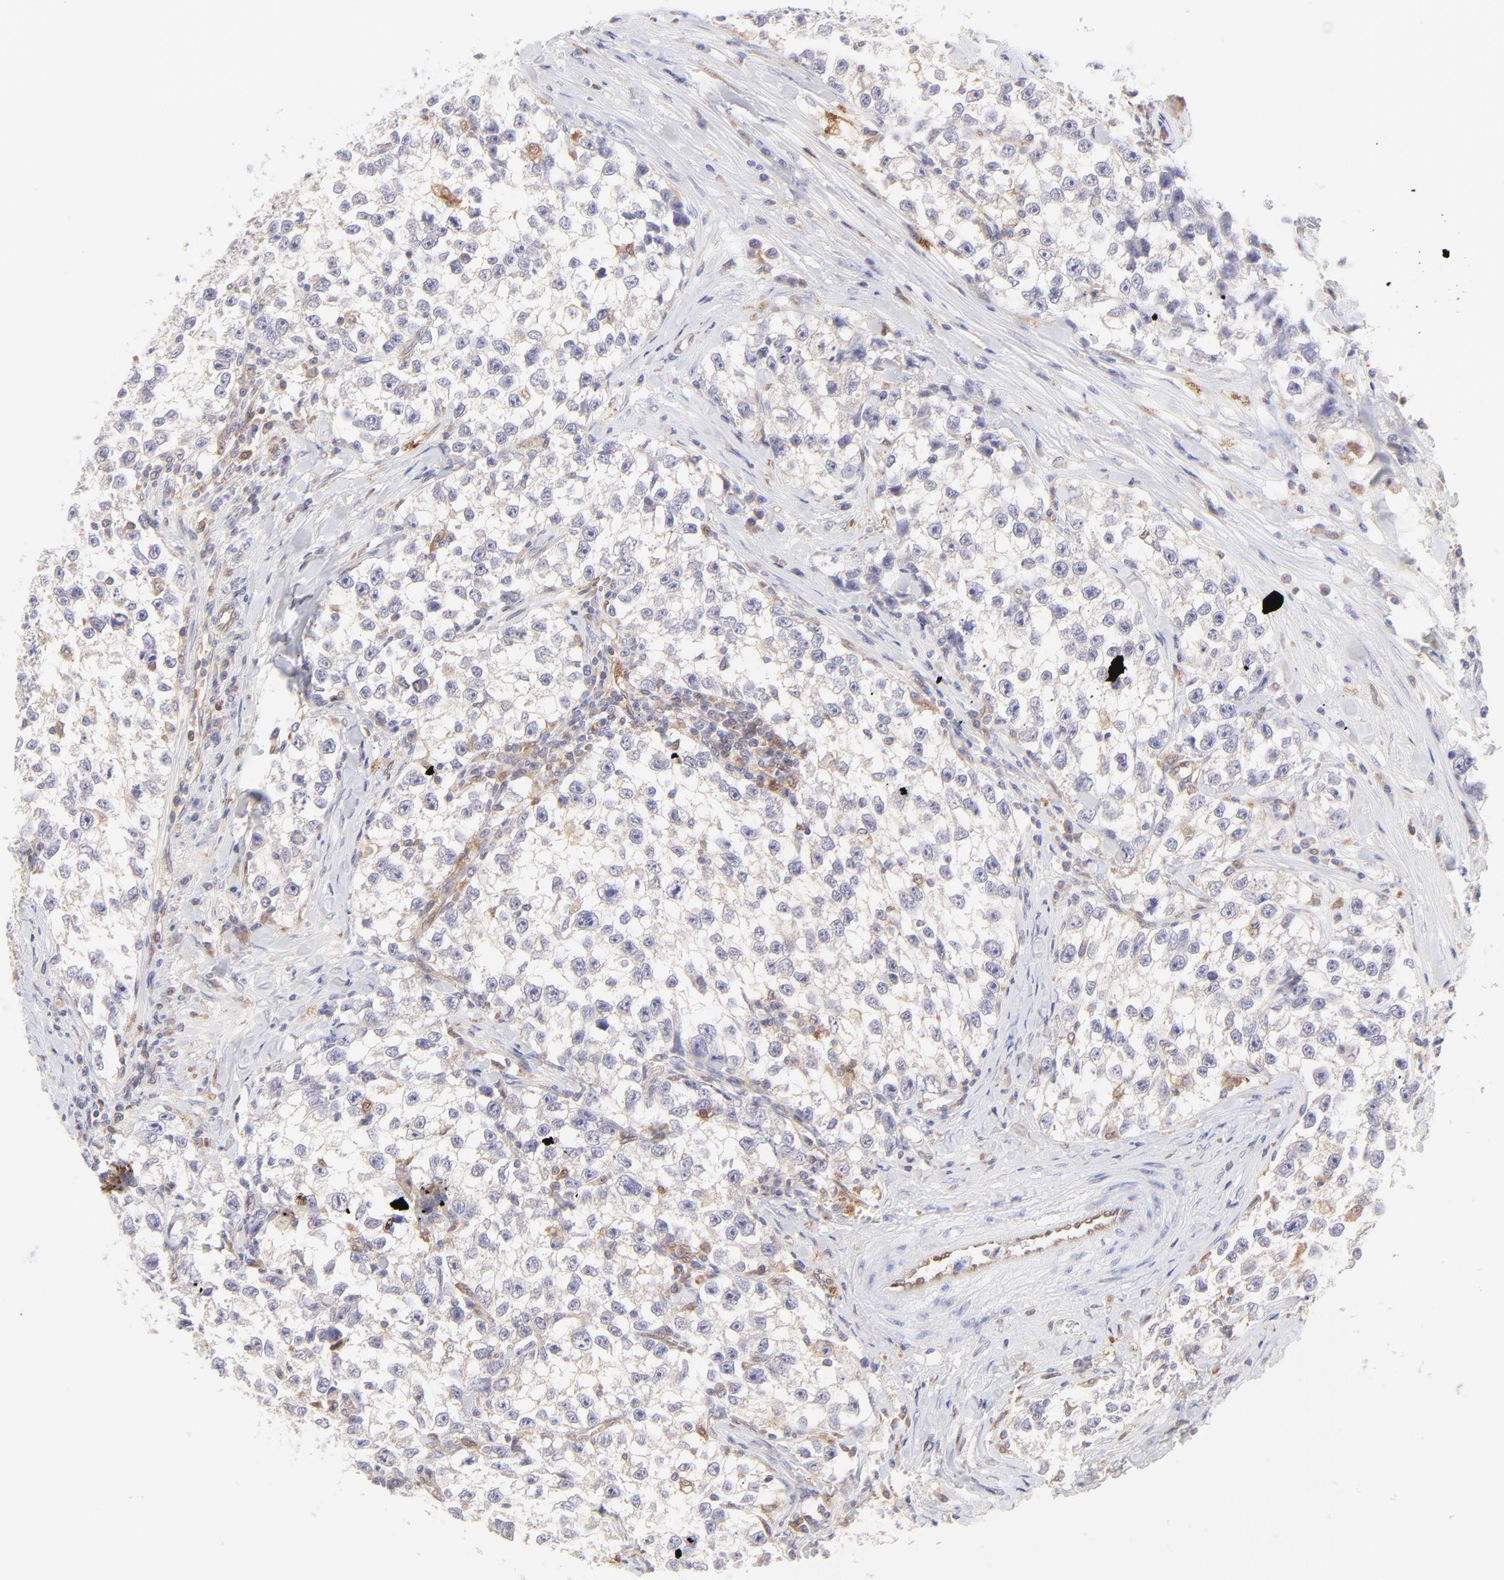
{"staining": {"intensity": "negative", "quantity": "none", "location": "none"}, "tissue": "testis cancer", "cell_type": "Tumor cells", "image_type": "cancer", "snomed": [{"axis": "morphology", "description": "Seminoma, NOS"}, {"axis": "morphology", "description": "Carcinoma, Embryonal, NOS"}, {"axis": "topography", "description": "Testis"}], "caption": "Immunohistochemistry of testis cancer (embryonal carcinoma) shows no expression in tumor cells.", "gene": "HYAL1", "patient": {"sex": "male", "age": 30}}